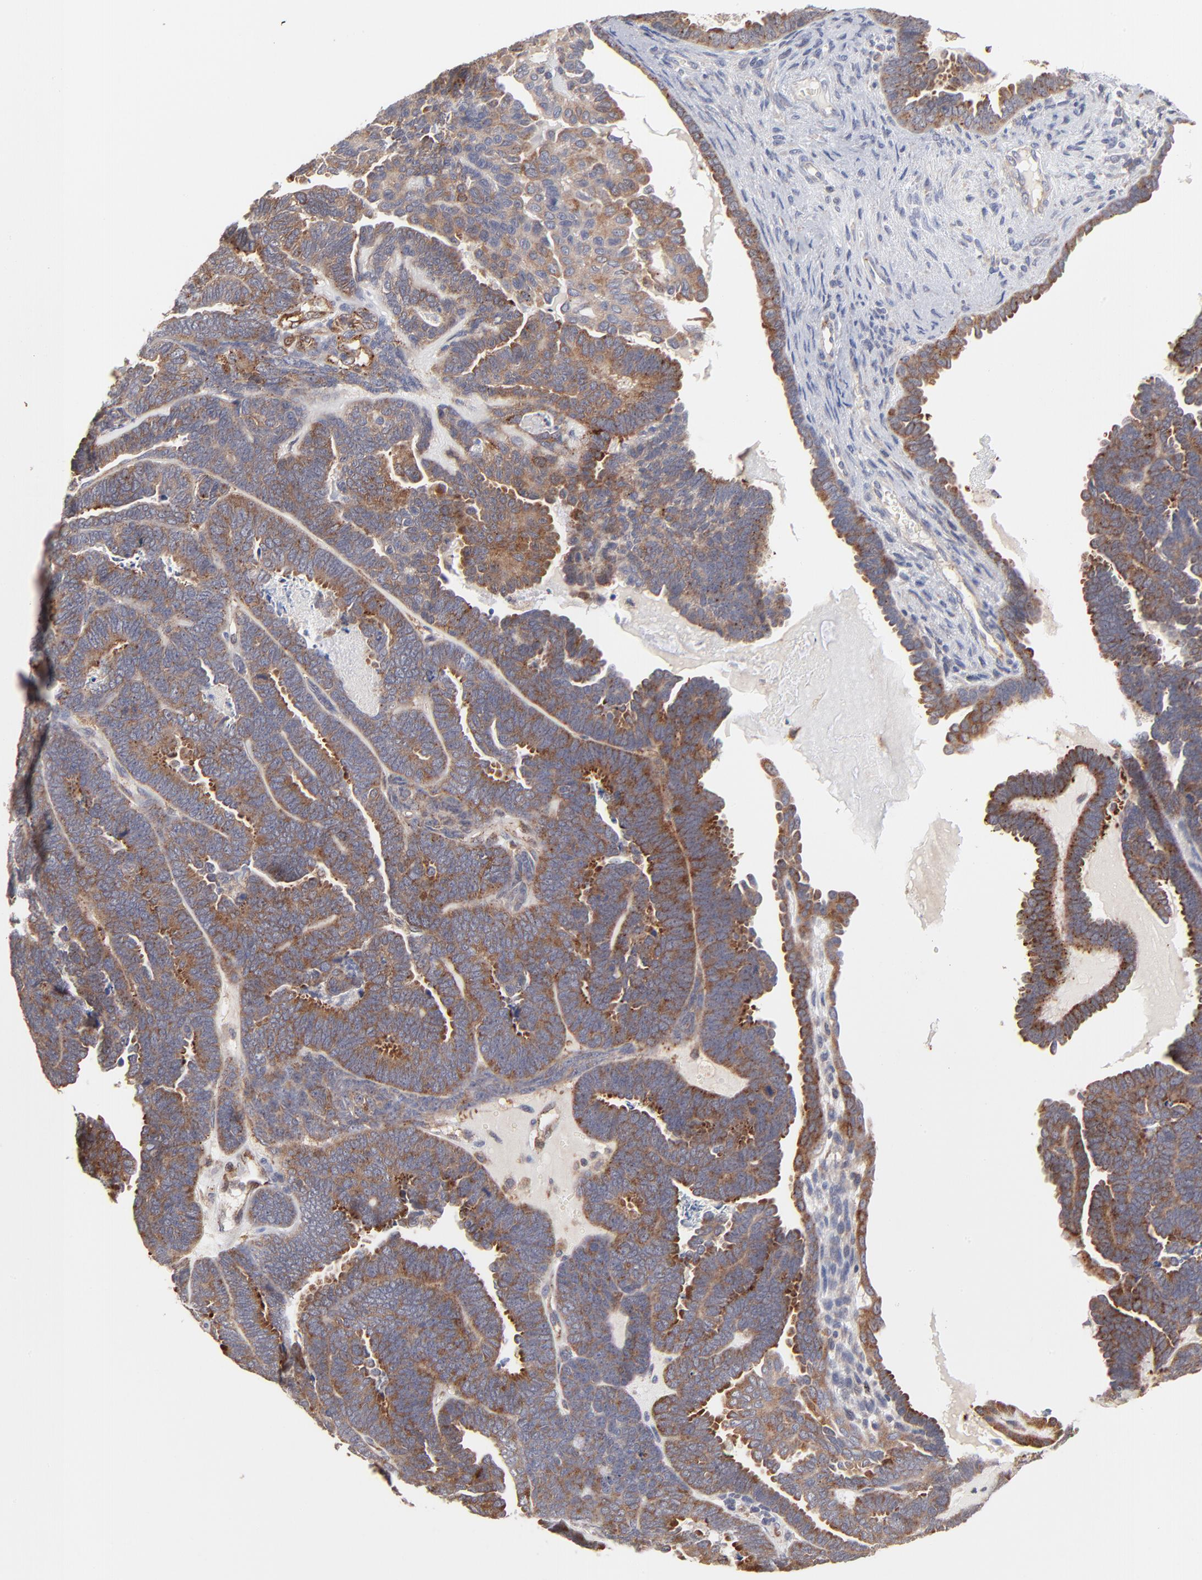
{"staining": {"intensity": "moderate", "quantity": ">75%", "location": "cytoplasmic/membranous"}, "tissue": "endometrial cancer", "cell_type": "Tumor cells", "image_type": "cancer", "snomed": [{"axis": "morphology", "description": "Neoplasm, malignant, NOS"}, {"axis": "topography", "description": "Endometrium"}], "caption": "Brown immunohistochemical staining in human neoplasm (malignant) (endometrial) displays moderate cytoplasmic/membranous expression in about >75% of tumor cells.", "gene": "IVNS1ABP", "patient": {"sex": "female", "age": 74}}